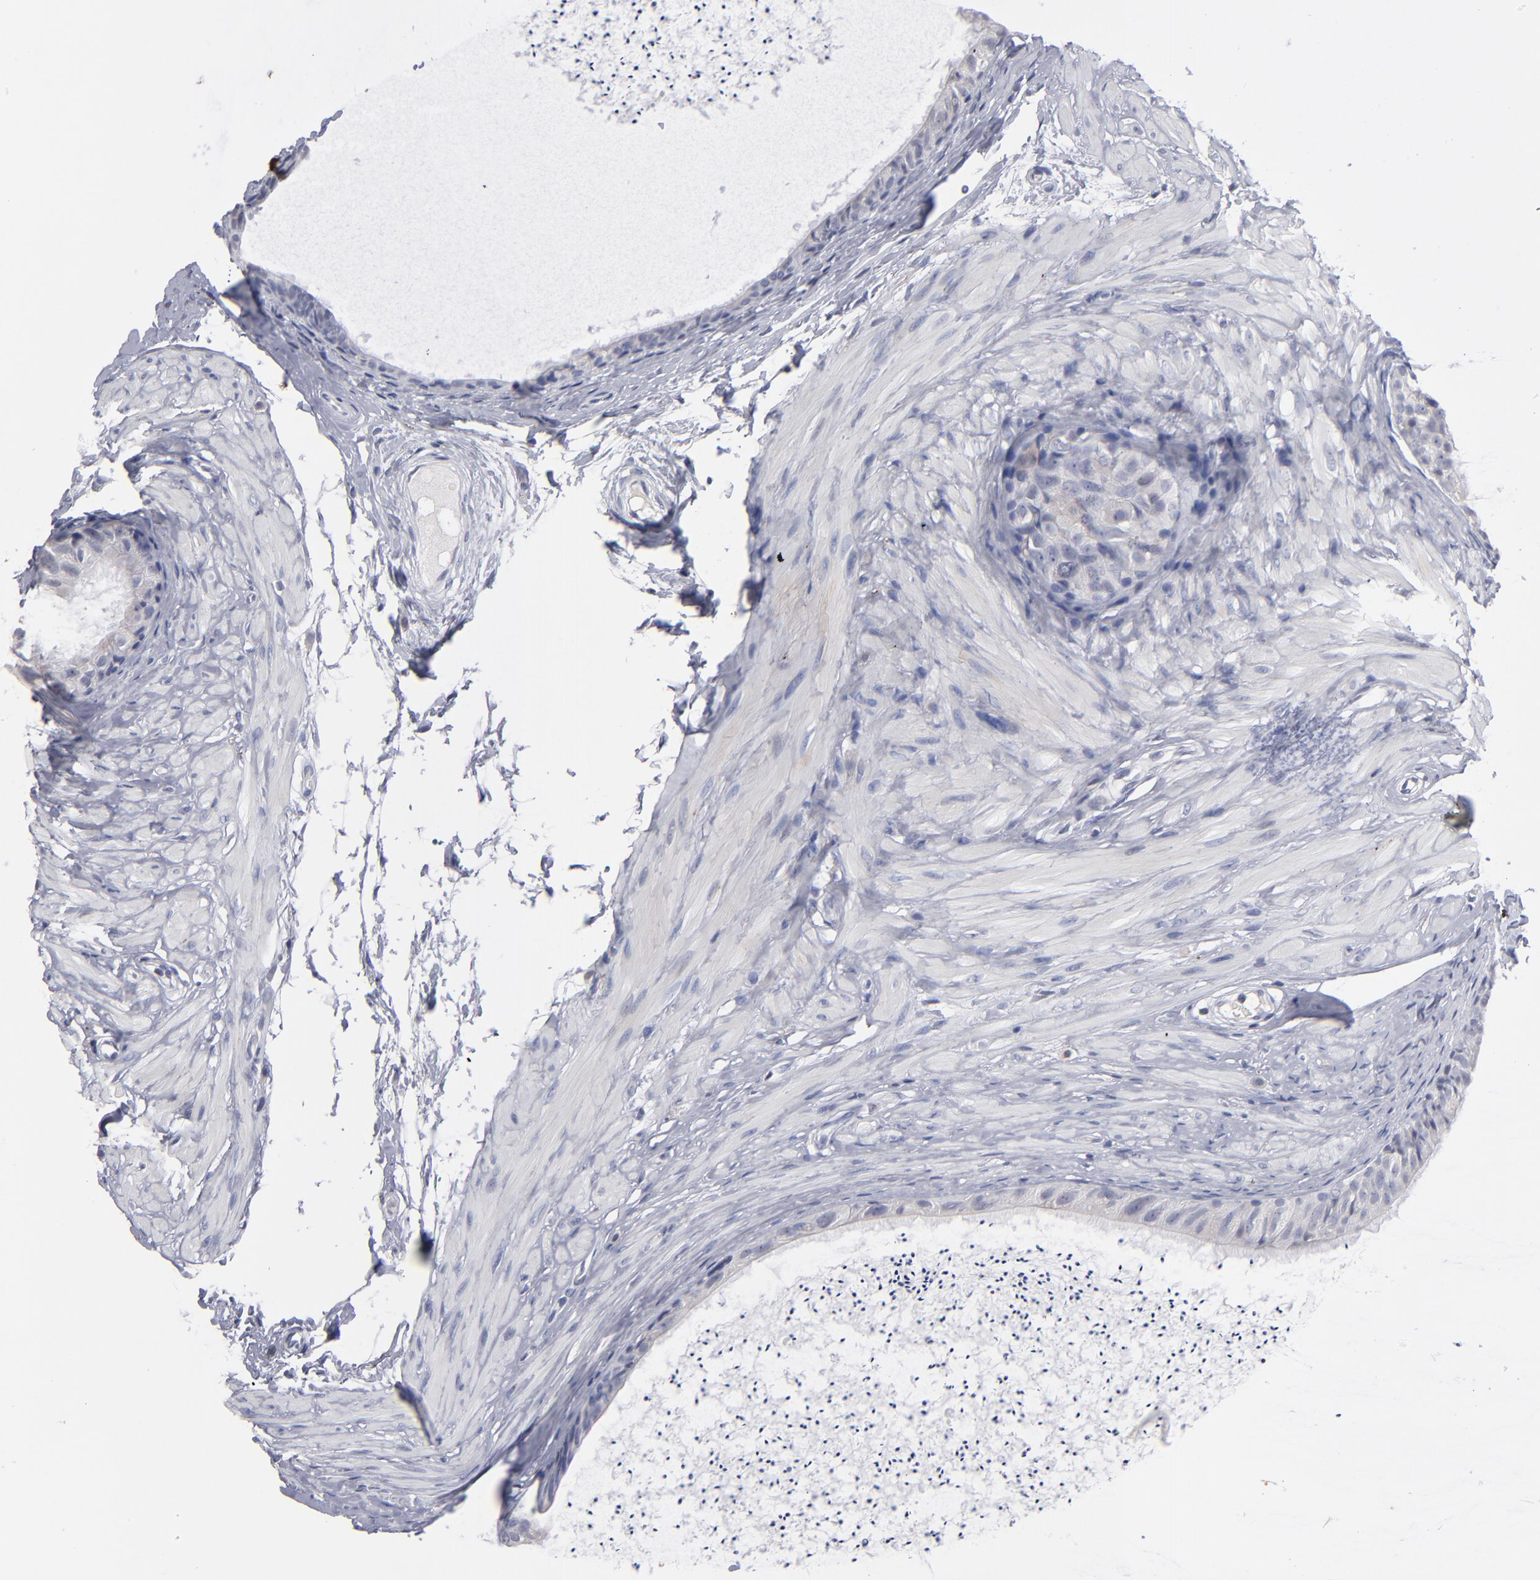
{"staining": {"intensity": "negative", "quantity": "none", "location": "none"}, "tissue": "epididymis", "cell_type": "Glandular cells", "image_type": "normal", "snomed": [{"axis": "morphology", "description": "Normal tissue, NOS"}, {"axis": "topography", "description": "Epididymis"}], "caption": "Immunohistochemistry photomicrograph of normal epididymis: epididymis stained with DAB demonstrates no significant protein staining in glandular cells.", "gene": "RPH3A", "patient": {"sex": "male", "age": 77}}